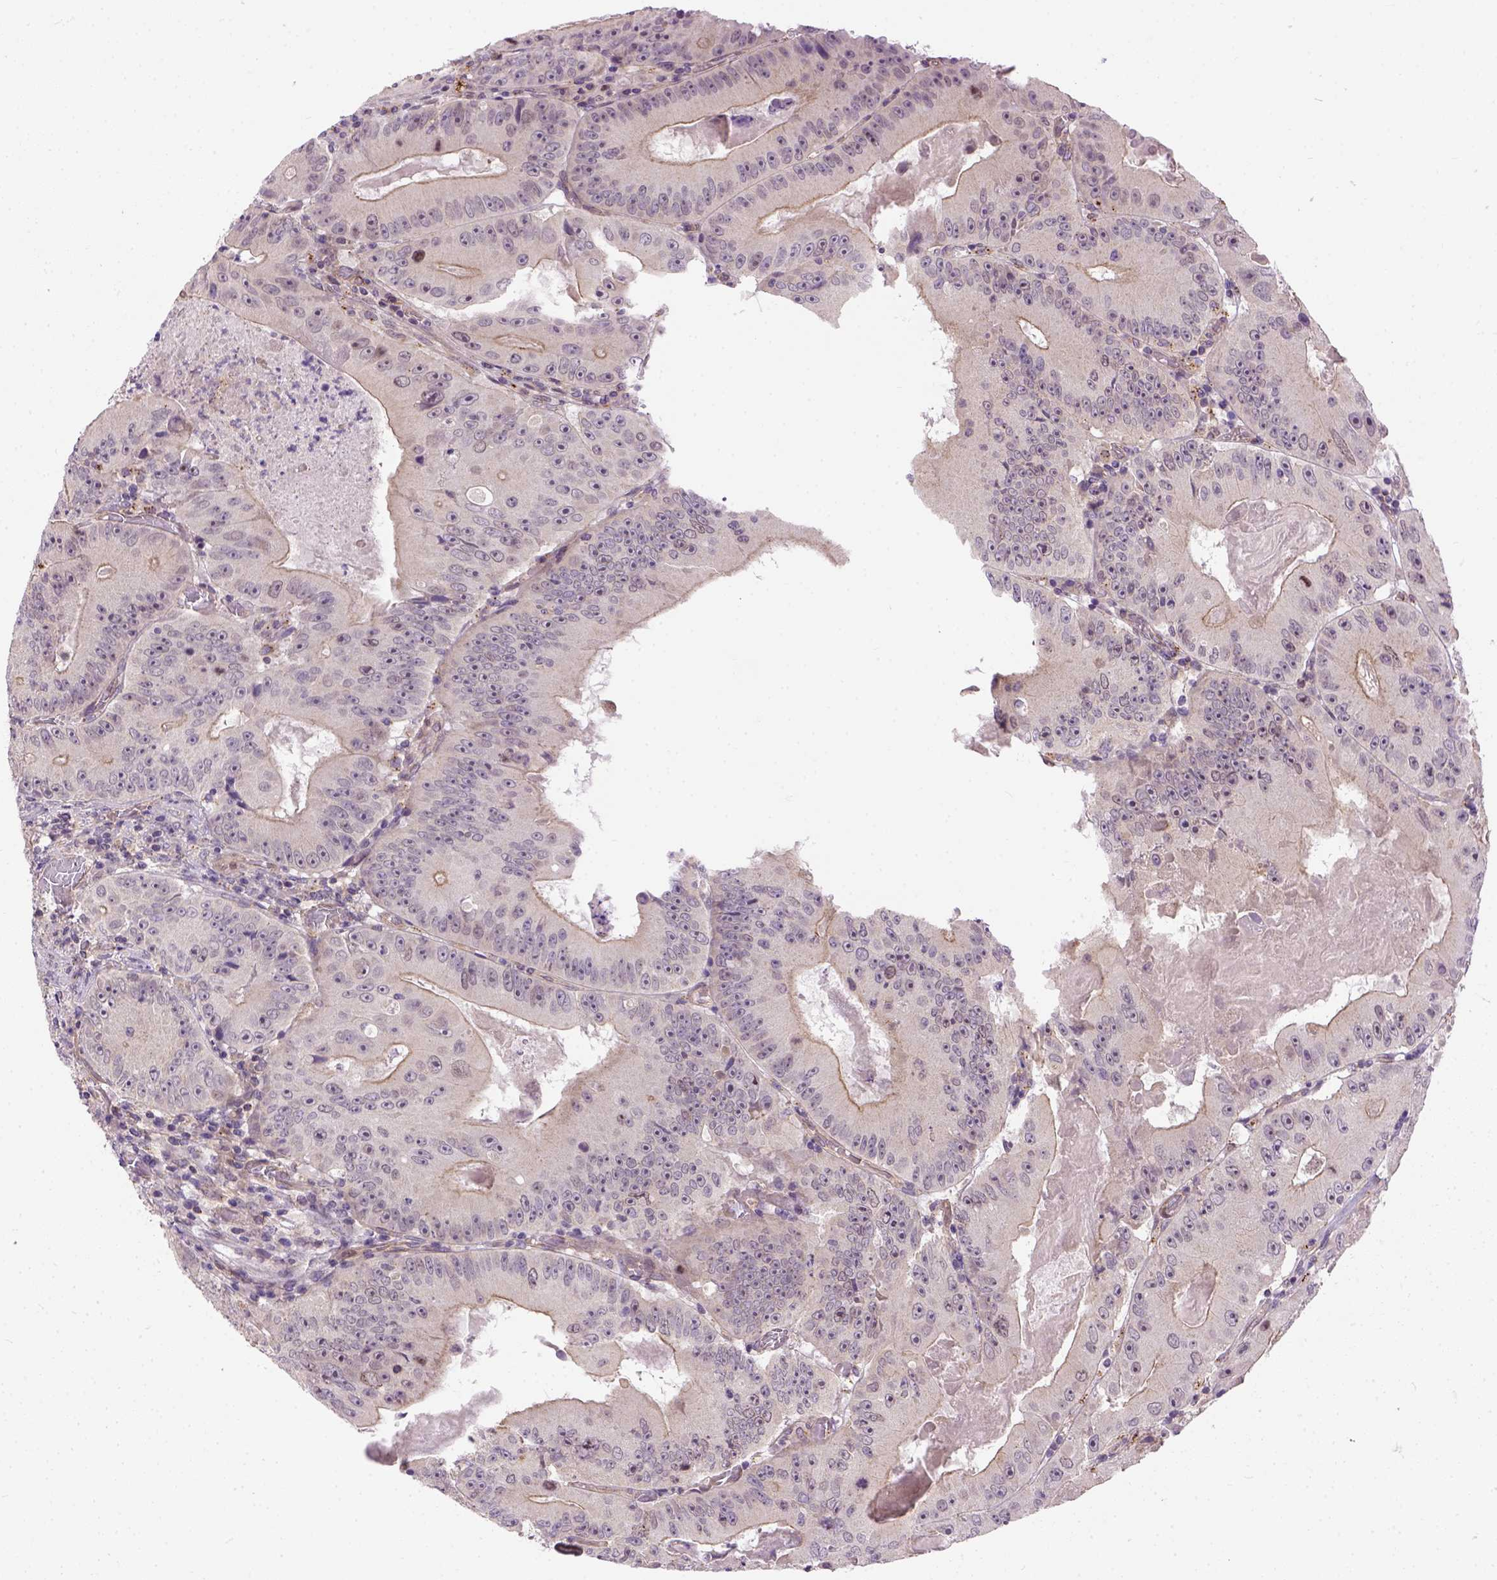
{"staining": {"intensity": "weak", "quantity": "25%-75%", "location": "cytoplasmic/membranous"}, "tissue": "colorectal cancer", "cell_type": "Tumor cells", "image_type": "cancer", "snomed": [{"axis": "morphology", "description": "Adenocarcinoma, NOS"}, {"axis": "topography", "description": "Colon"}], "caption": "Weak cytoplasmic/membranous protein staining is seen in about 25%-75% of tumor cells in colorectal cancer.", "gene": "KAZN", "patient": {"sex": "female", "age": 86}}